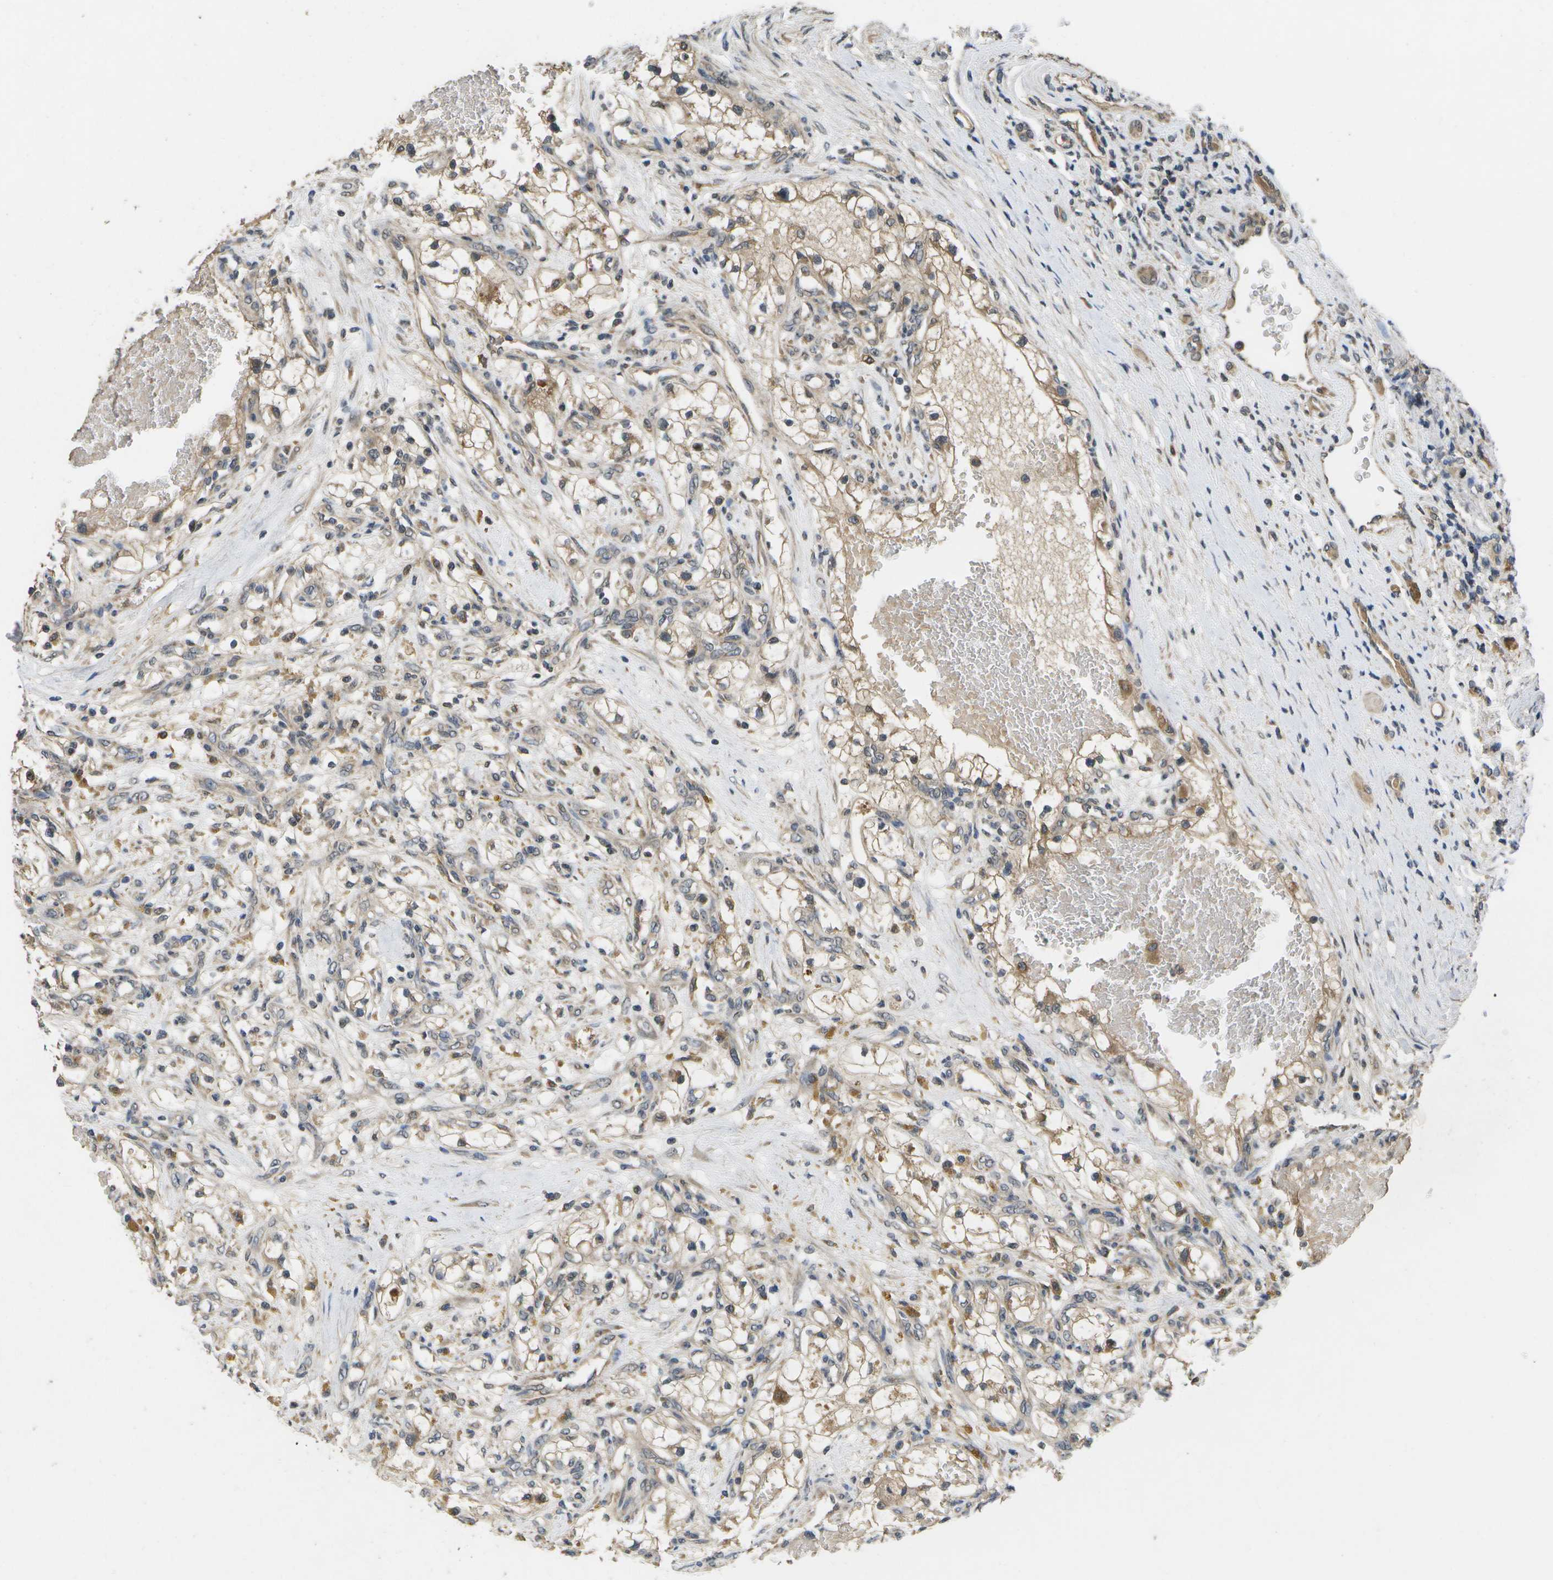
{"staining": {"intensity": "weak", "quantity": ">75%", "location": "cytoplasmic/membranous"}, "tissue": "renal cancer", "cell_type": "Tumor cells", "image_type": "cancer", "snomed": [{"axis": "morphology", "description": "Adenocarcinoma, NOS"}, {"axis": "topography", "description": "Kidney"}], "caption": "Protein analysis of renal cancer tissue exhibits weak cytoplasmic/membranous positivity in approximately >75% of tumor cells.", "gene": "ALAS1", "patient": {"sex": "male", "age": 68}}